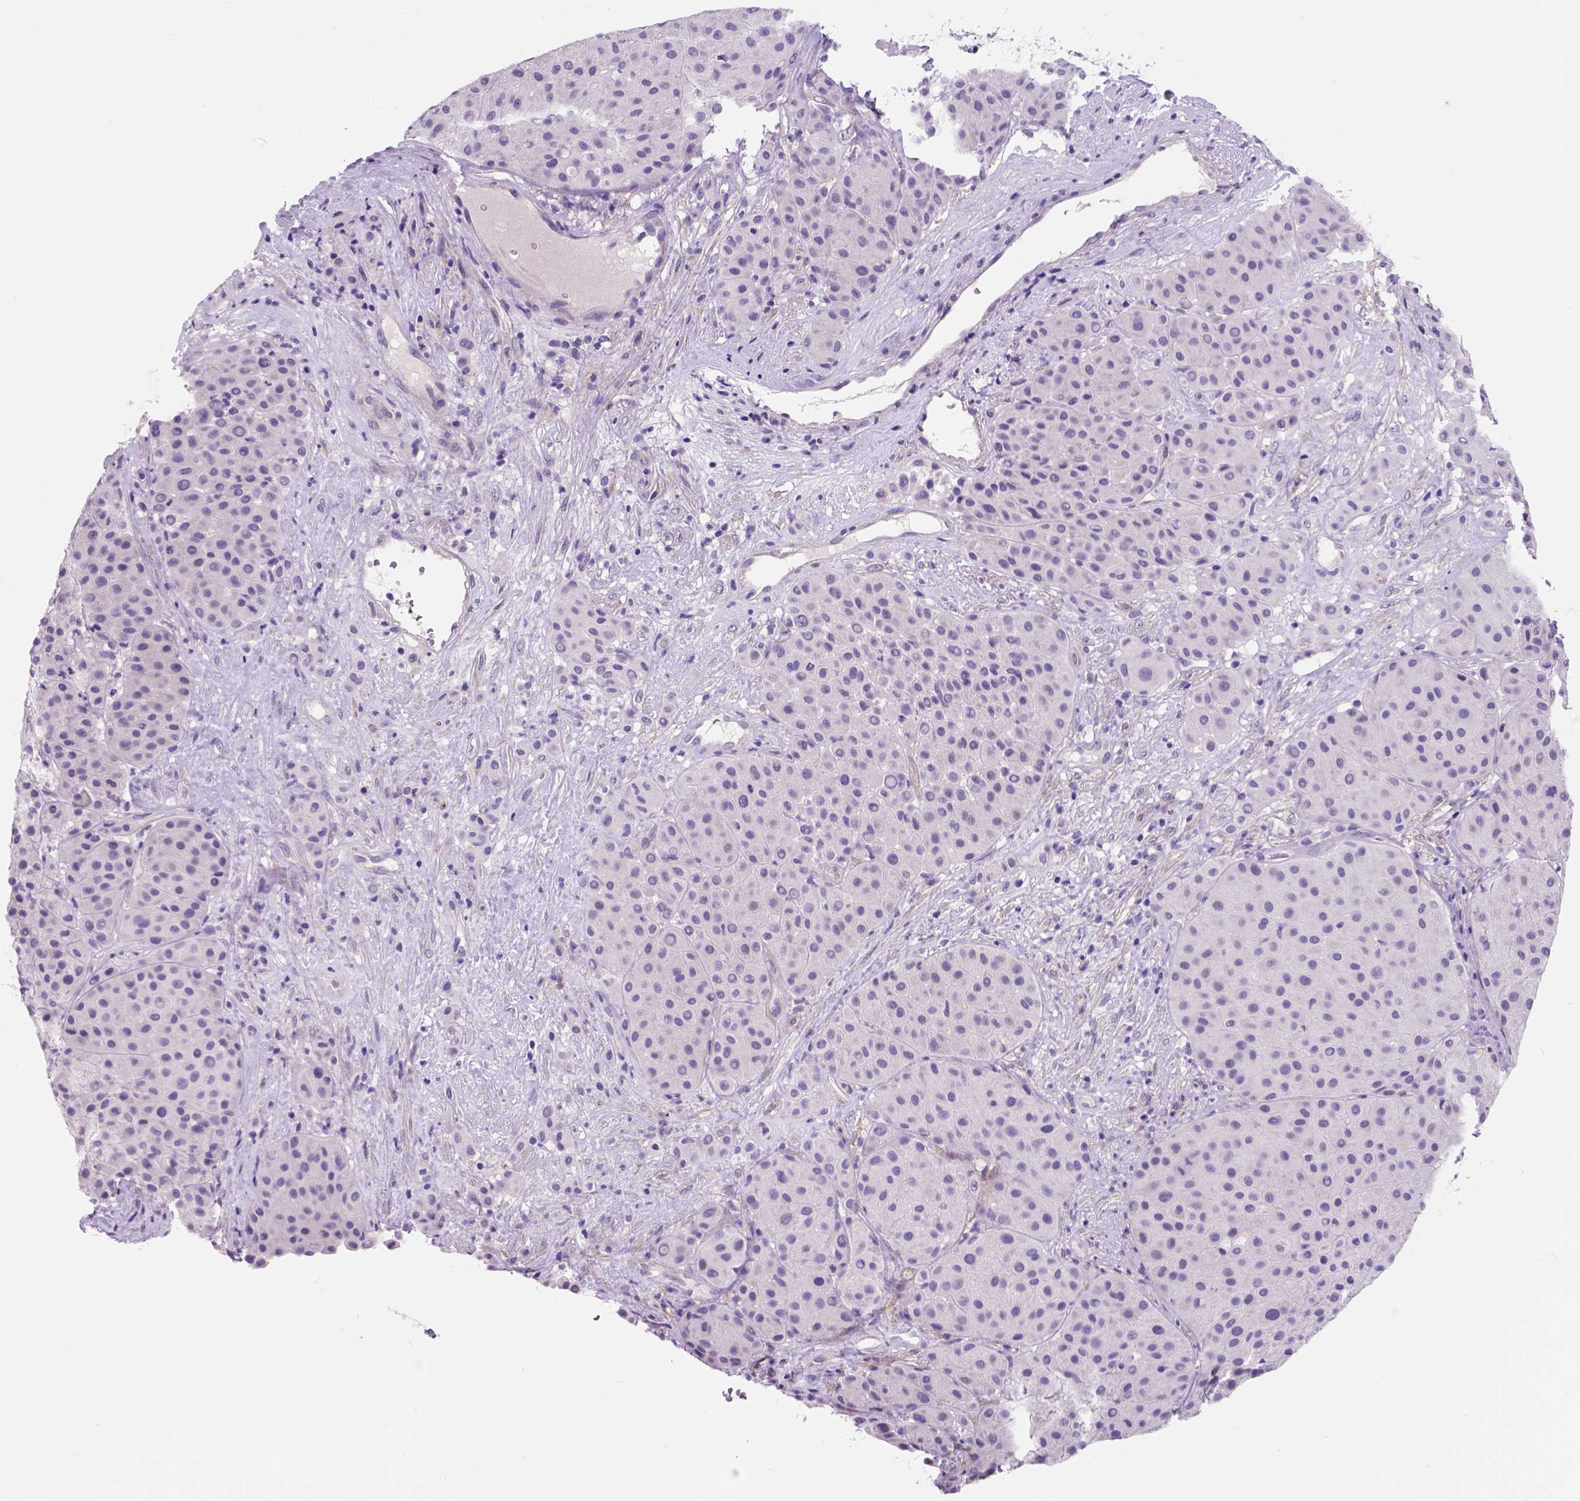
{"staining": {"intensity": "negative", "quantity": "none", "location": "none"}, "tissue": "melanoma", "cell_type": "Tumor cells", "image_type": "cancer", "snomed": [{"axis": "morphology", "description": "Malignant melanoma, Metastatic site"}, {"axis": "topography", "description": "Smooth muscle"}], "caption": "Immunohistochemical staining of human melanoma displays no significant expression in tumor cells. Nuclei are stained in blue.", "gene": "EGFR", "patient": {"sex": "male", "age": 41}}